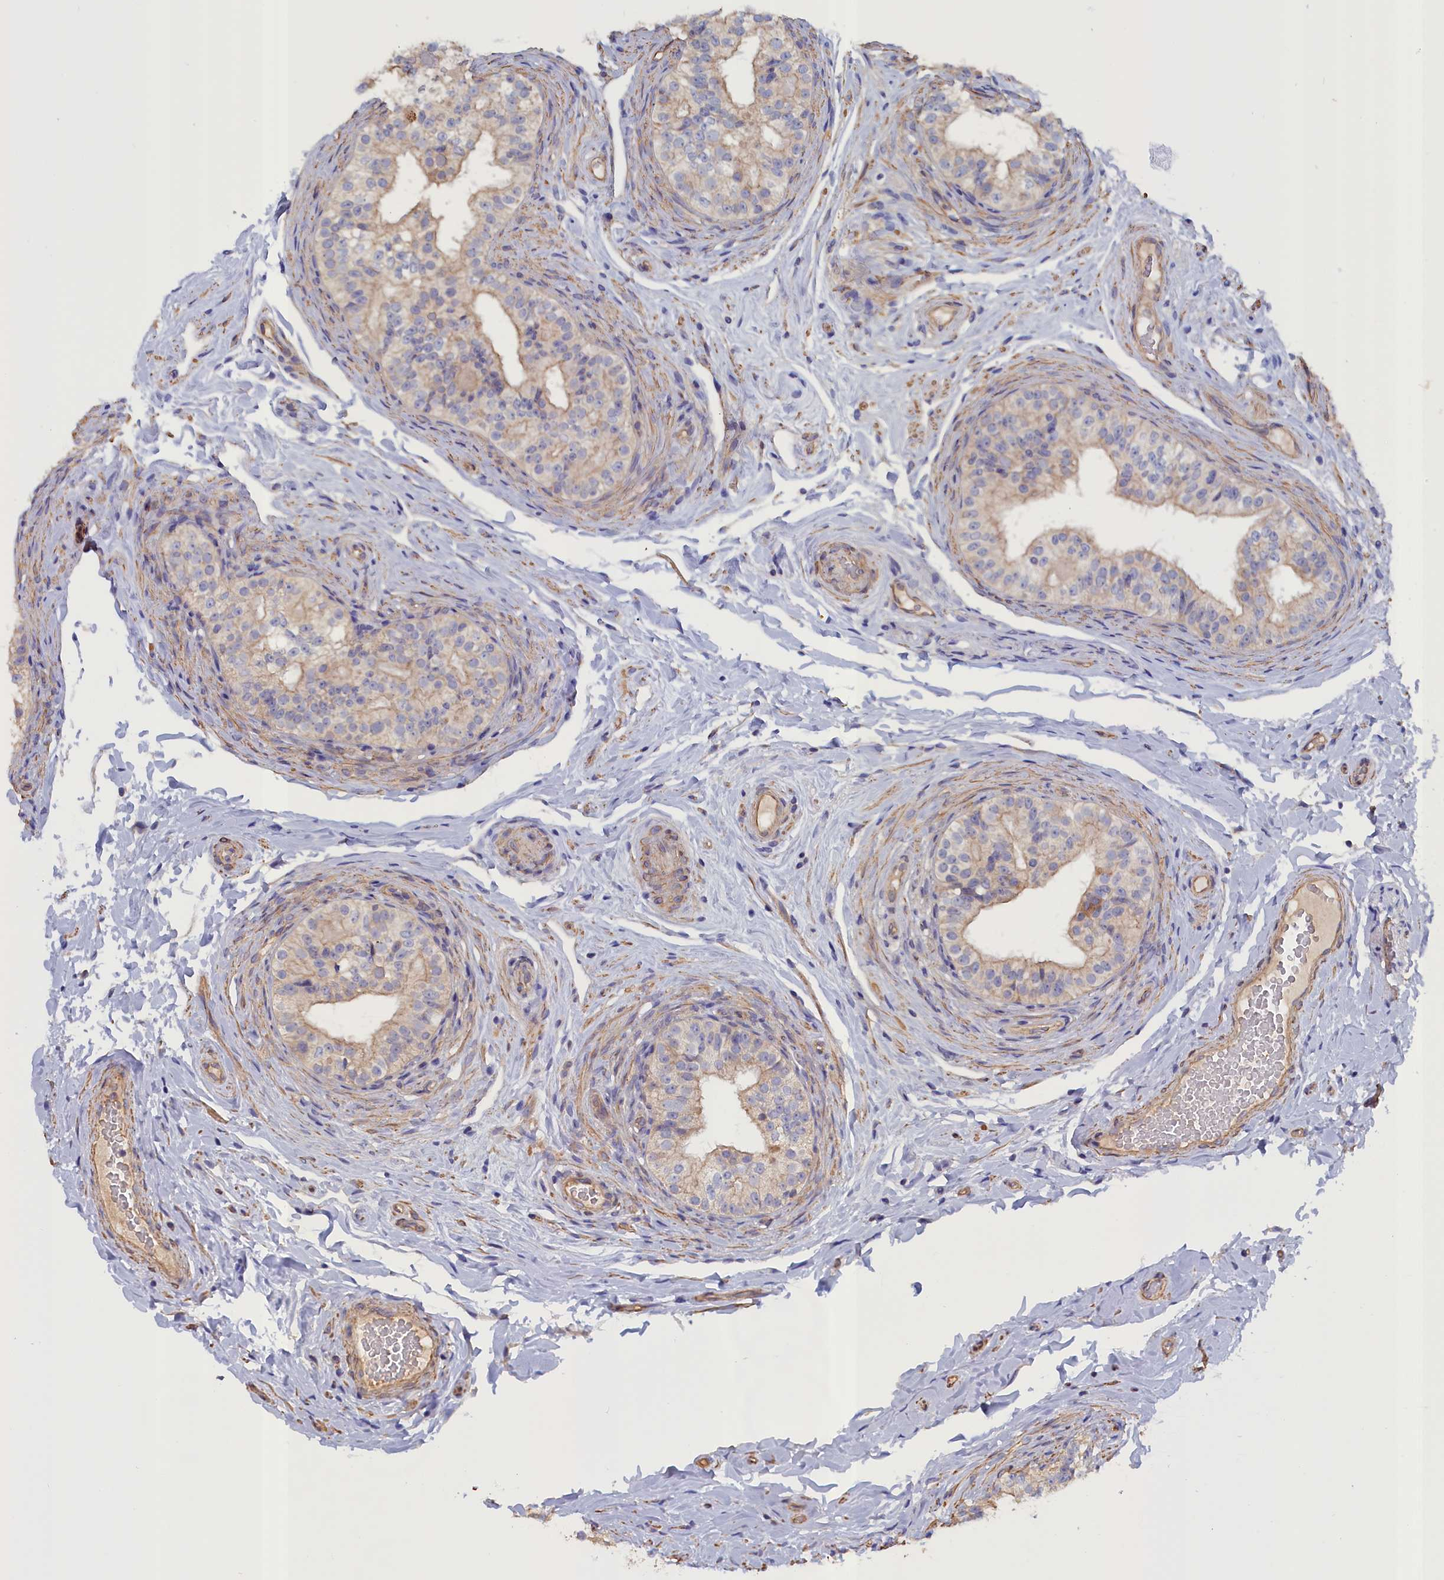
{"staining": {"intensity": "moderate", "quantity": "<25%", "location": "cytoplasmic/membranous"}, "tissue": "epididymis", "cell_type": "Glandular cells", "image_type": "normal", "snomed": [{"axis": "morphology", "description": "Normal tissue, NOS"}, {"axis": "topography", "description": "Epididymis"}], "caption": "Immunohistochemistry (IHC) photomicrograph of normal epididymis: human epididymis stained using immunohistochemistry shows low levels of moderate protein expression localized specifically in the cytoplasmic/membranous of glandular cells, appearing as a cytoplasmic/membranous brown color.", "gene": "ANKRD2", "patient": {"sex": "male", "age": 49}}